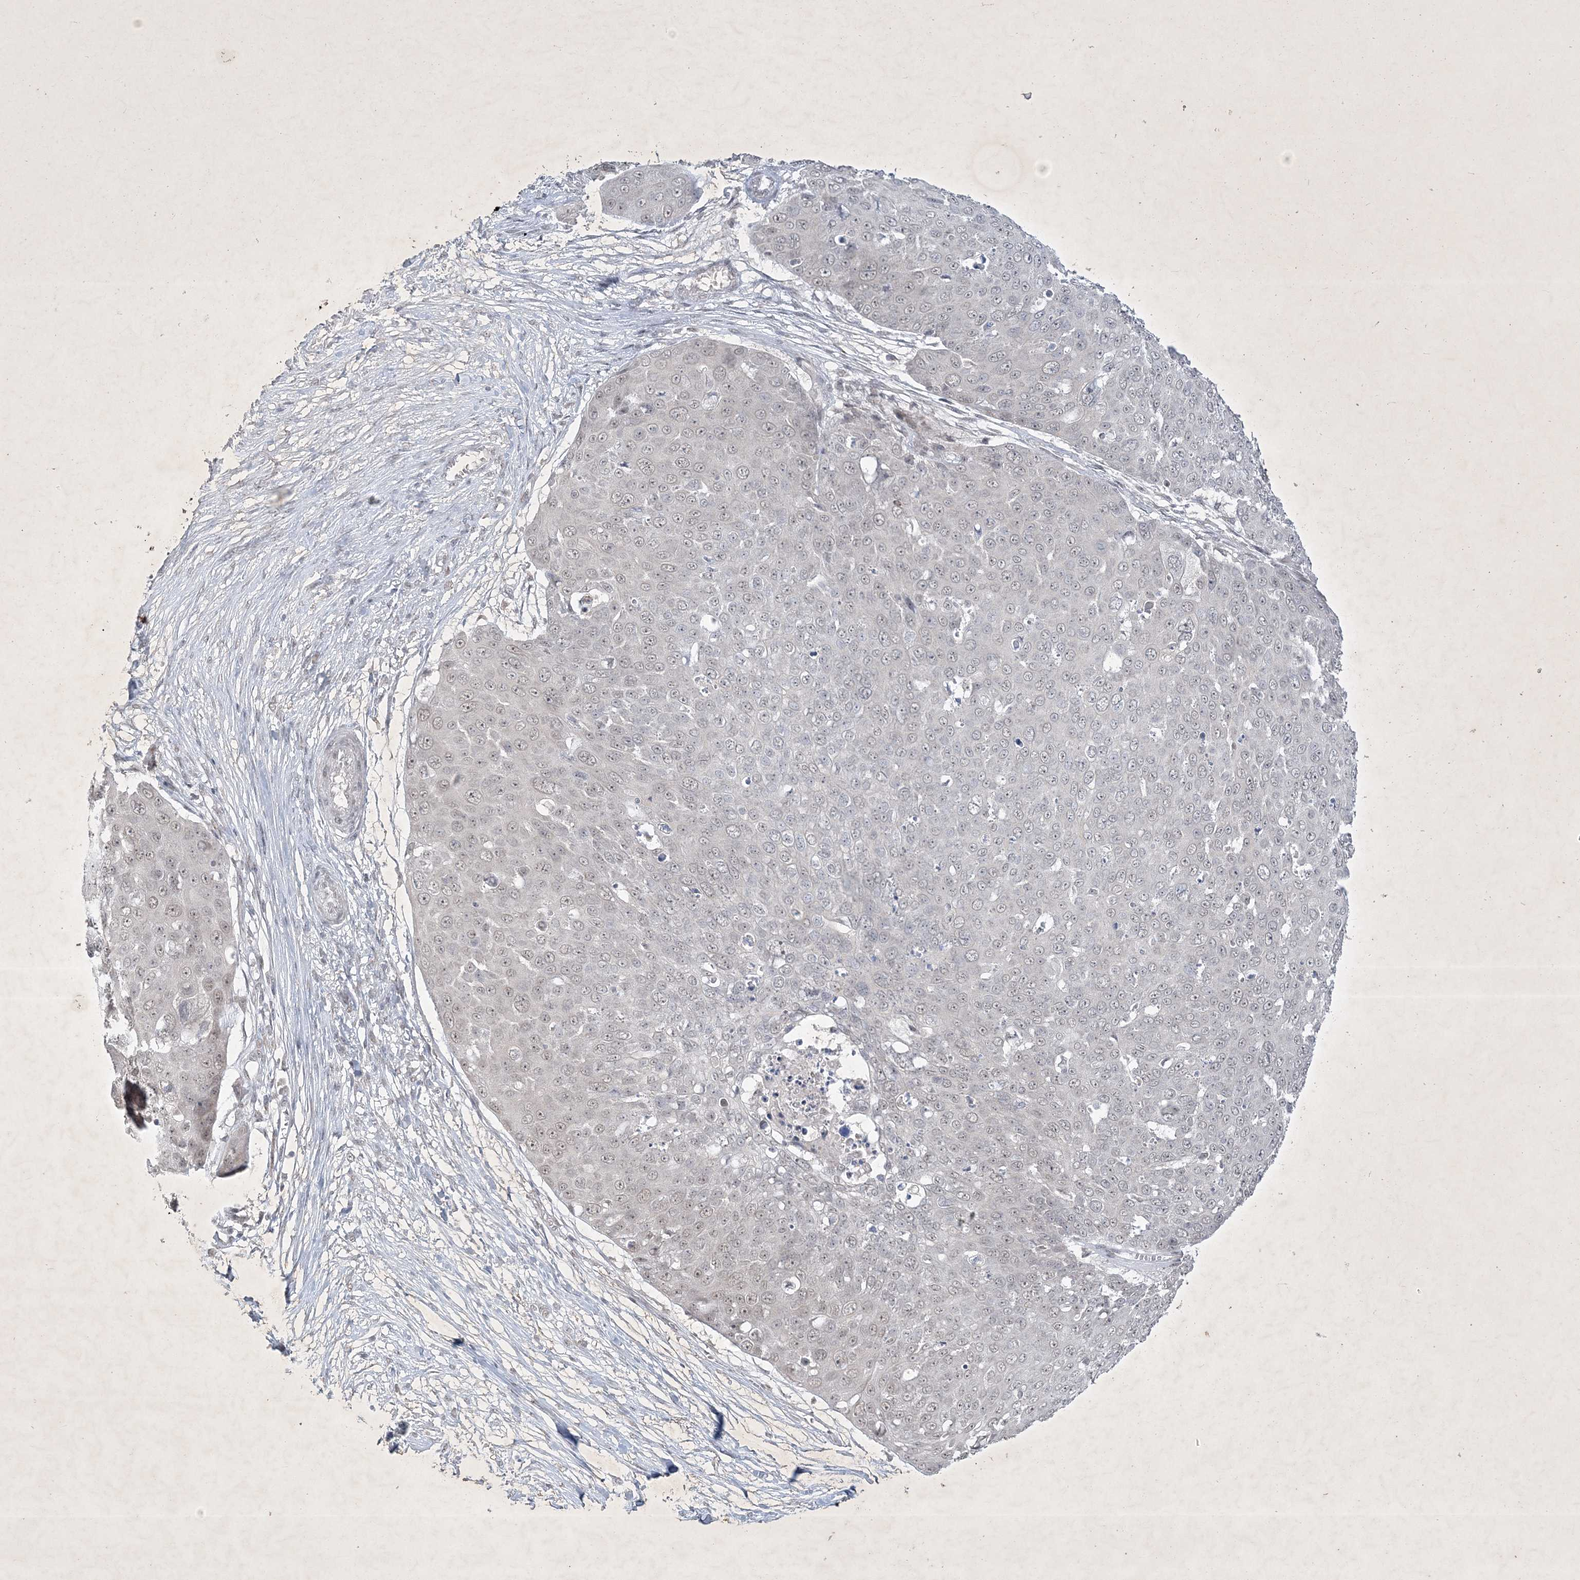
{"staining": {"intensity": "negative", "quantity": "none", "location": "none"}, "tissue": "skin cancer", "cell_type": "Tumor cells", "image_type": "cancer", "snomed": [{"axis": "morphology", "description": "Squamous cell carcinoma, NOS"}, {"axis": "topography", "description": "Skin"}], "caption": "Immunohistochemistry (IHC) histopathology image of neoplastic tissue: human skin cancer stained with DAB (3,3'-diaminobenzidine) shows no significant protein staining in tumor cells.", "gene": "ZBTB9", "patient": {"sex": "male", "age": 71}}